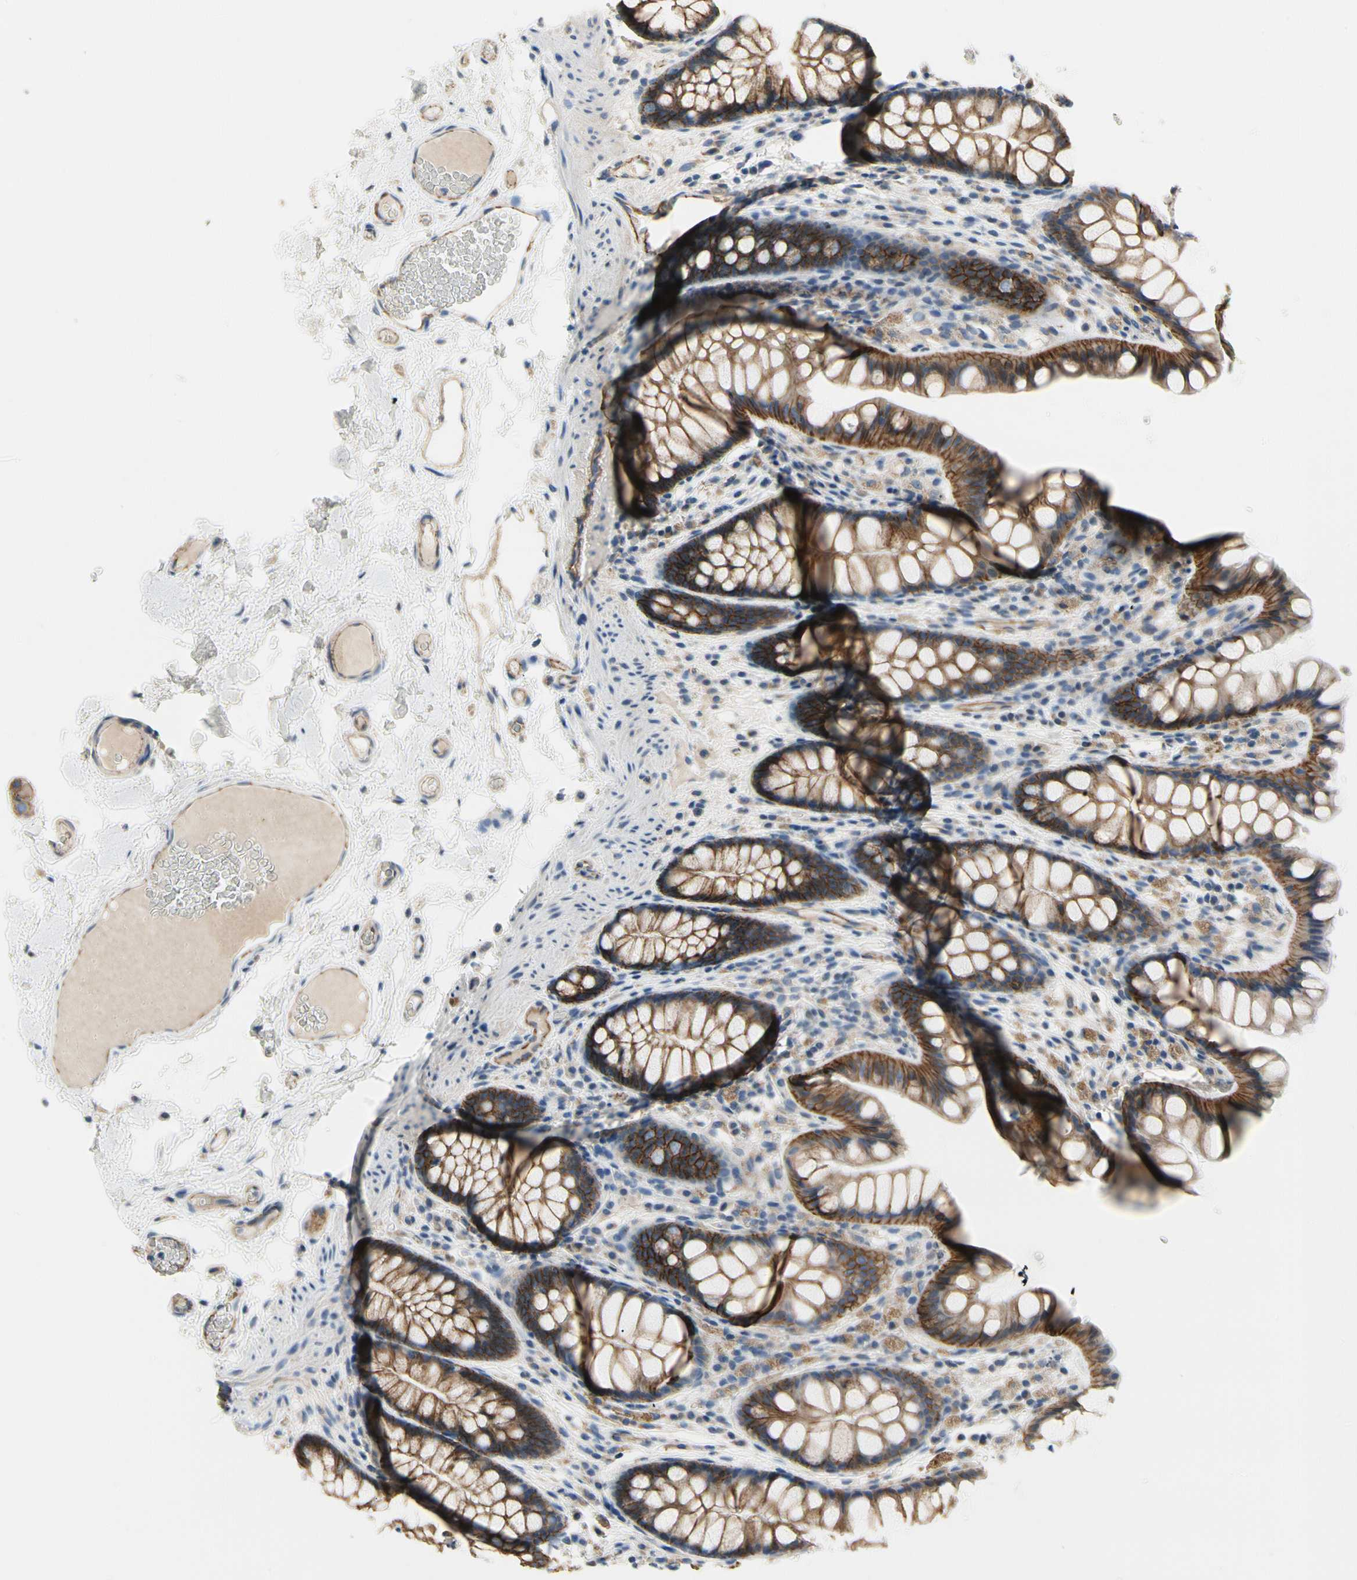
{"staining": {"intensity": "moderate", "quantity": ">75%", "location": "cytoplasmic/membranous"}, "tissue": "colon", "cell_type": "Endothelial cells", "image_type": "normal", "snomed": [{"axis": "morphology", "description": "Normal tissue, NOS"}, {"axis": "topography", "description": "Colon"}], "caption": "About >75% of endothelial cells in unremarkable human colon show moderate cytoplasmic/membranous protein expression as visualized by brown immunohistochemical staining.", "gene": "LGR6", "patient": {"sex": "female", "age": 55}}